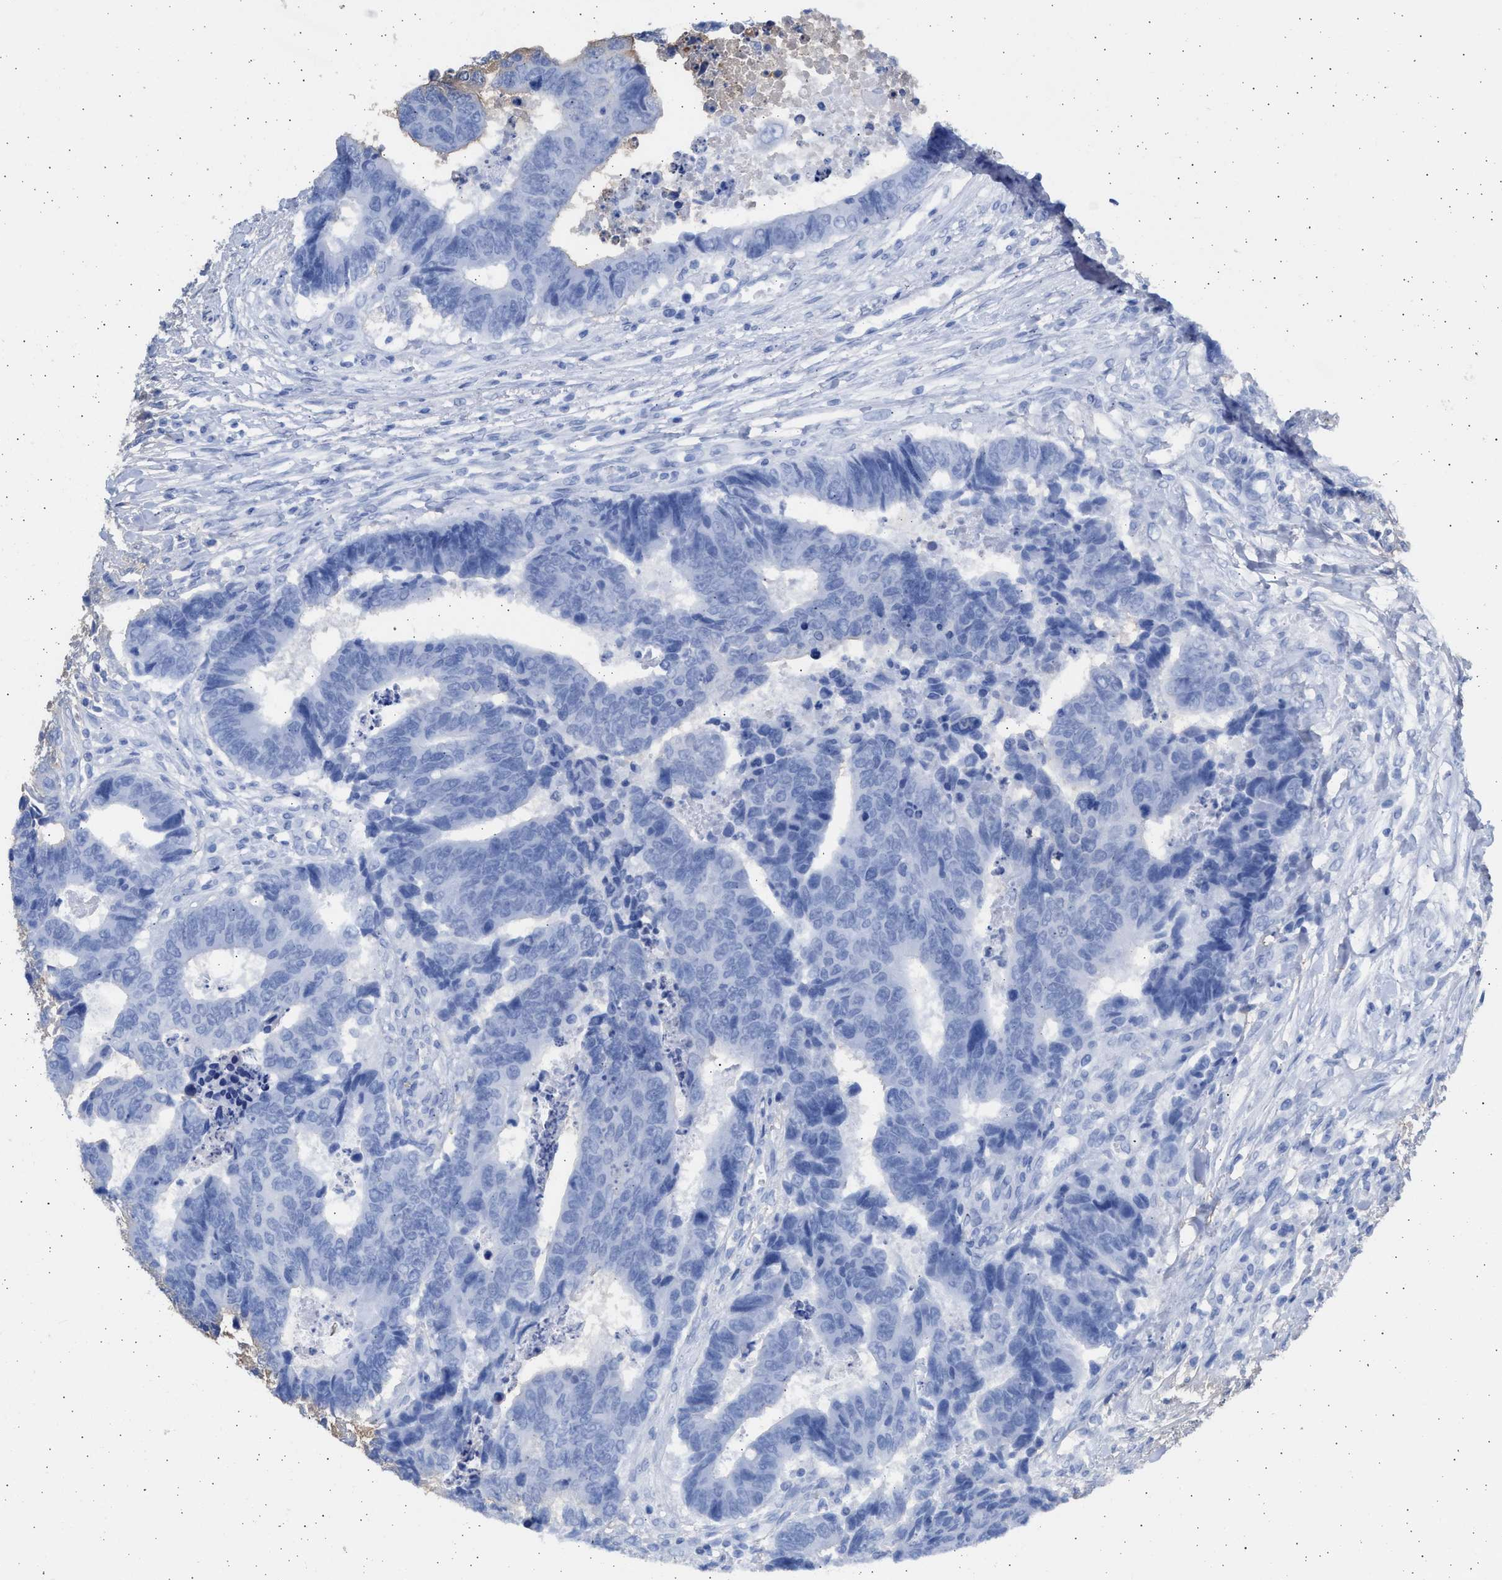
{"staining": {"intensity": "negative", "quantity": "none", "location": "none"}, "tissue": "colorectal cancer", "cell_type": "Tumor cells", "image_type": "cancer", "snomed": [{"axis": "morphology", "description": "Adenocarcinoma, NOS"}, {"axis": "topography", "description": "Rectum"}], "caption": "This is an immunohistochemistry (IHC) photomicrograph of colorectal cancer (adenocarcinoma). There is no positivity in tumor cells.", "gene": "ALDOC", "patient": {"sex": "male", "age": 84}}